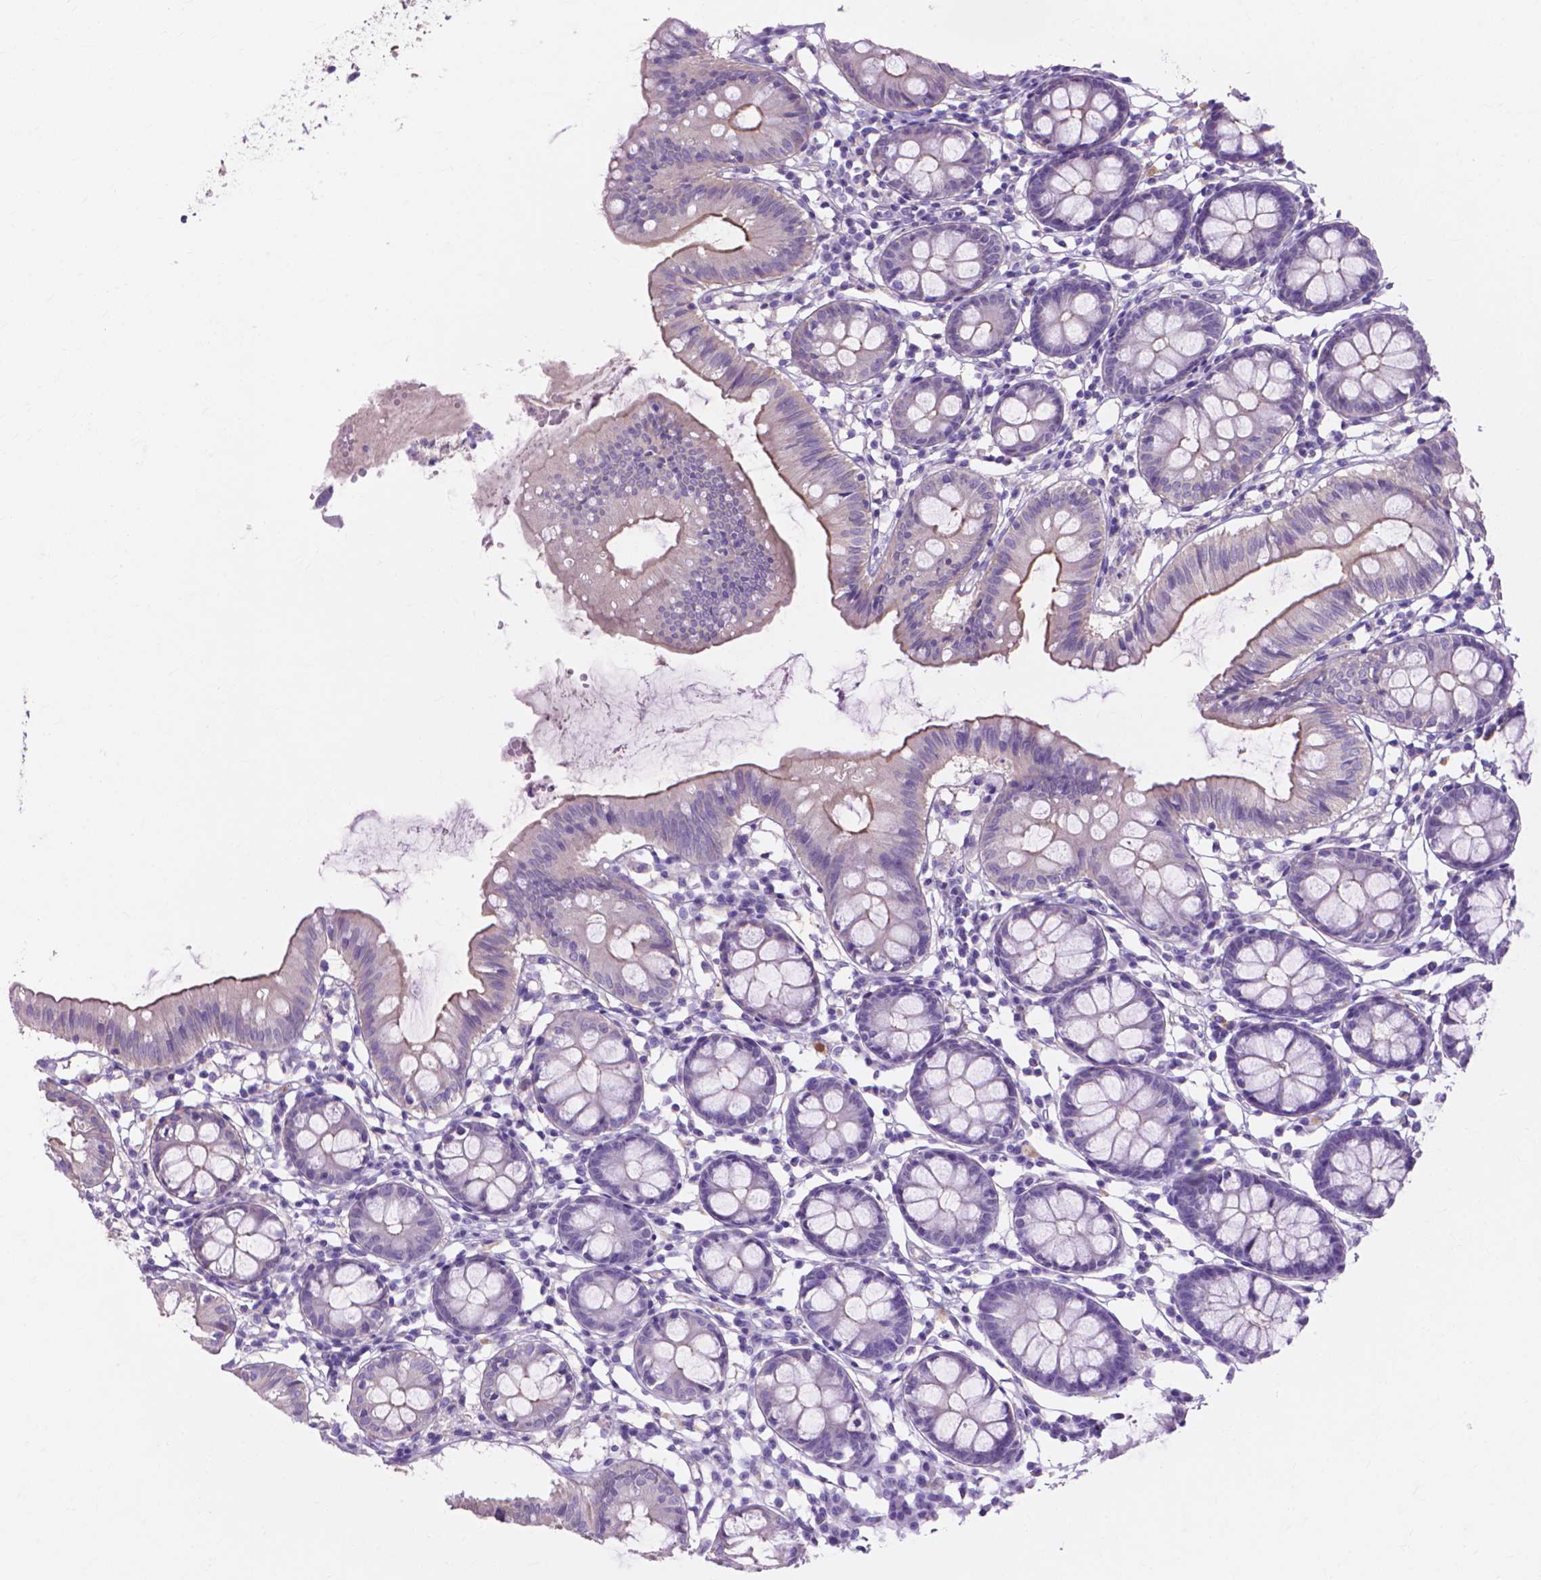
{"staining": {"intensity": "negative", "quantity": "none", "location": "none"}, "tissue": "colon", "cell_type": "Endothelial cells", "image_type": "normal", "snomed": [{"axis": "morphology", "description": "Normal tissue, NOS"}, {"axis": "topography", "description": "Colon"}], "caption": "Immunohistochemical staining of normal colon displays no significant expression in endothelial cells.", "gene": "MBLAC1", "patient": {"sex": "female", "age": 84}}